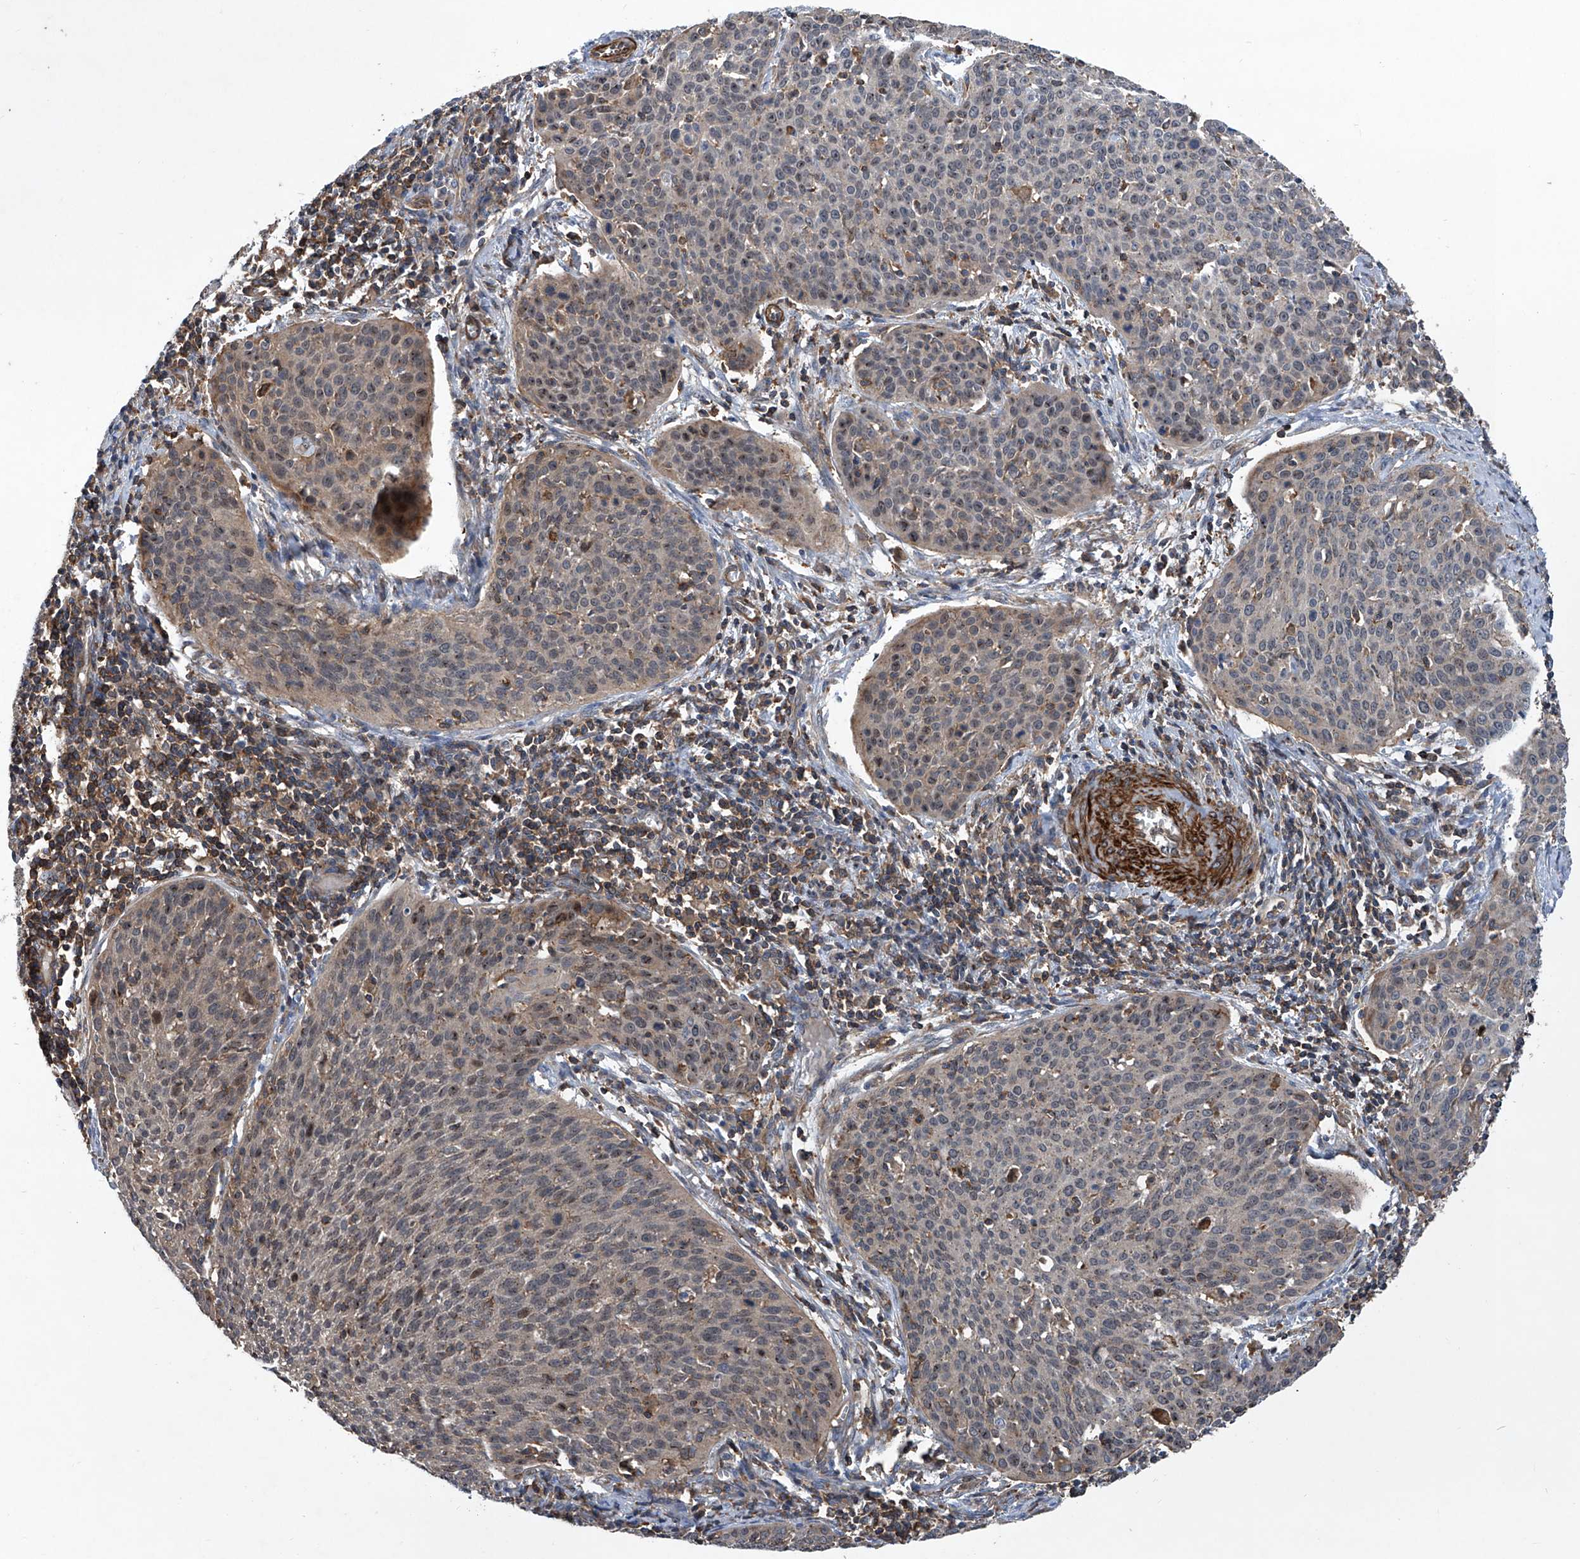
{"staining": {"intensity": "weak", "quantity": "25%-75%", "location": "cytoplasmic/membranous"}, "tissue": "cervical cancer", "cell_type": "Tumor cells", "image_type": "cancer", "snomed": [{"axis": "morphology", "description": "Squamous cell carcinoma, NOS"}, {"axis": "topography", "description": "Cervix"}], "caption": "Tumor cells display low levels of weak cytoplasmic/membranous staining in approximately 25%-75% of cells in squamous cell carcinoma (cervical).", "gene": "NT5C3A", "patient": {"sex": "female", "age": 38}}